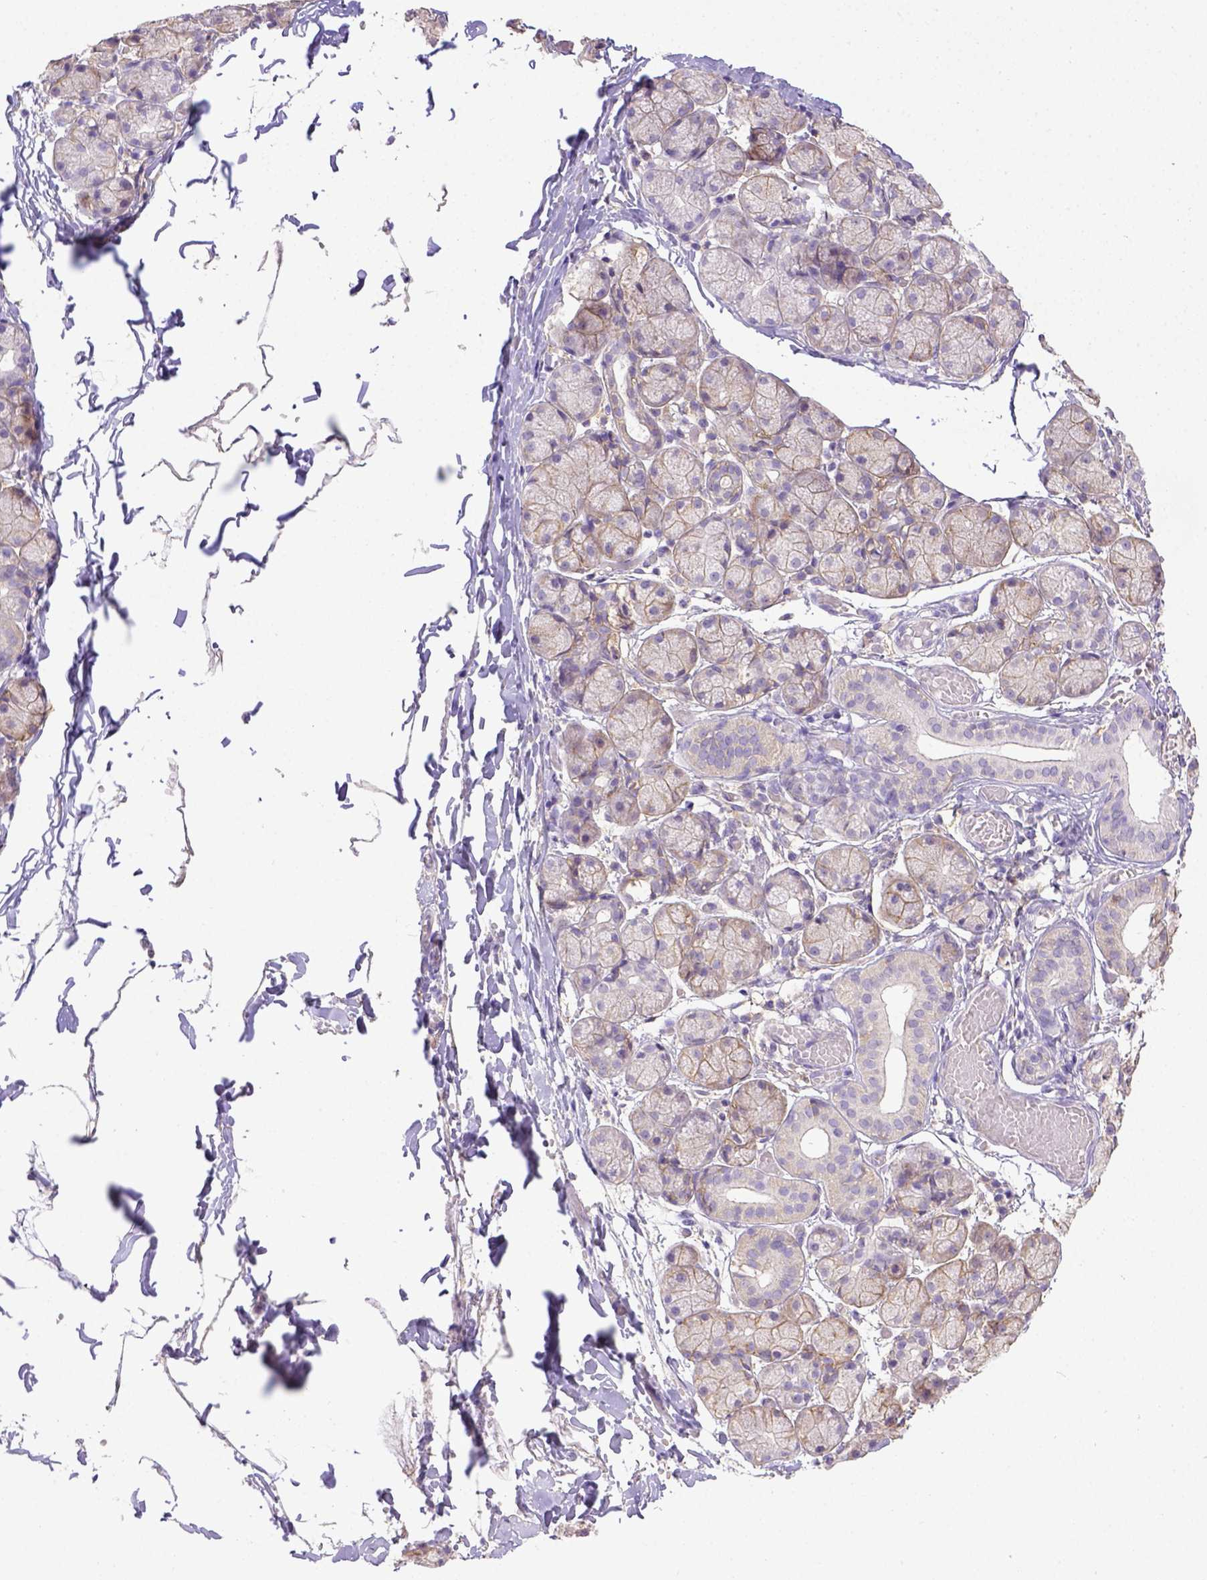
{"staining": {"intensity": "negative", "quantity": "none", "location": "none"}, "tissue": "salivary gland", "cell_type": "Glandular cells", "image_type": "normal", "snomed": [{"axis": "morphology", "description": "Normal tissue, NOS"}, {"axis": "topography", "description": "Salivary gland"}, {"axis": "topography", "description": "Peripheral nerve tissue"}], "caption": "An IHC micrograph of unremarkable salivary gland is shown. There is no staining in glandular cells of salivary gland. (Stains: DAB (3,3'-diaminobenzidine) immunohistochemistry (IHC) with hematoxylin counter stain, Microscopy: brightfield microscopy at high magnification).", "gene": "CD40", "patient": {"sex": "female", "age": 24}}